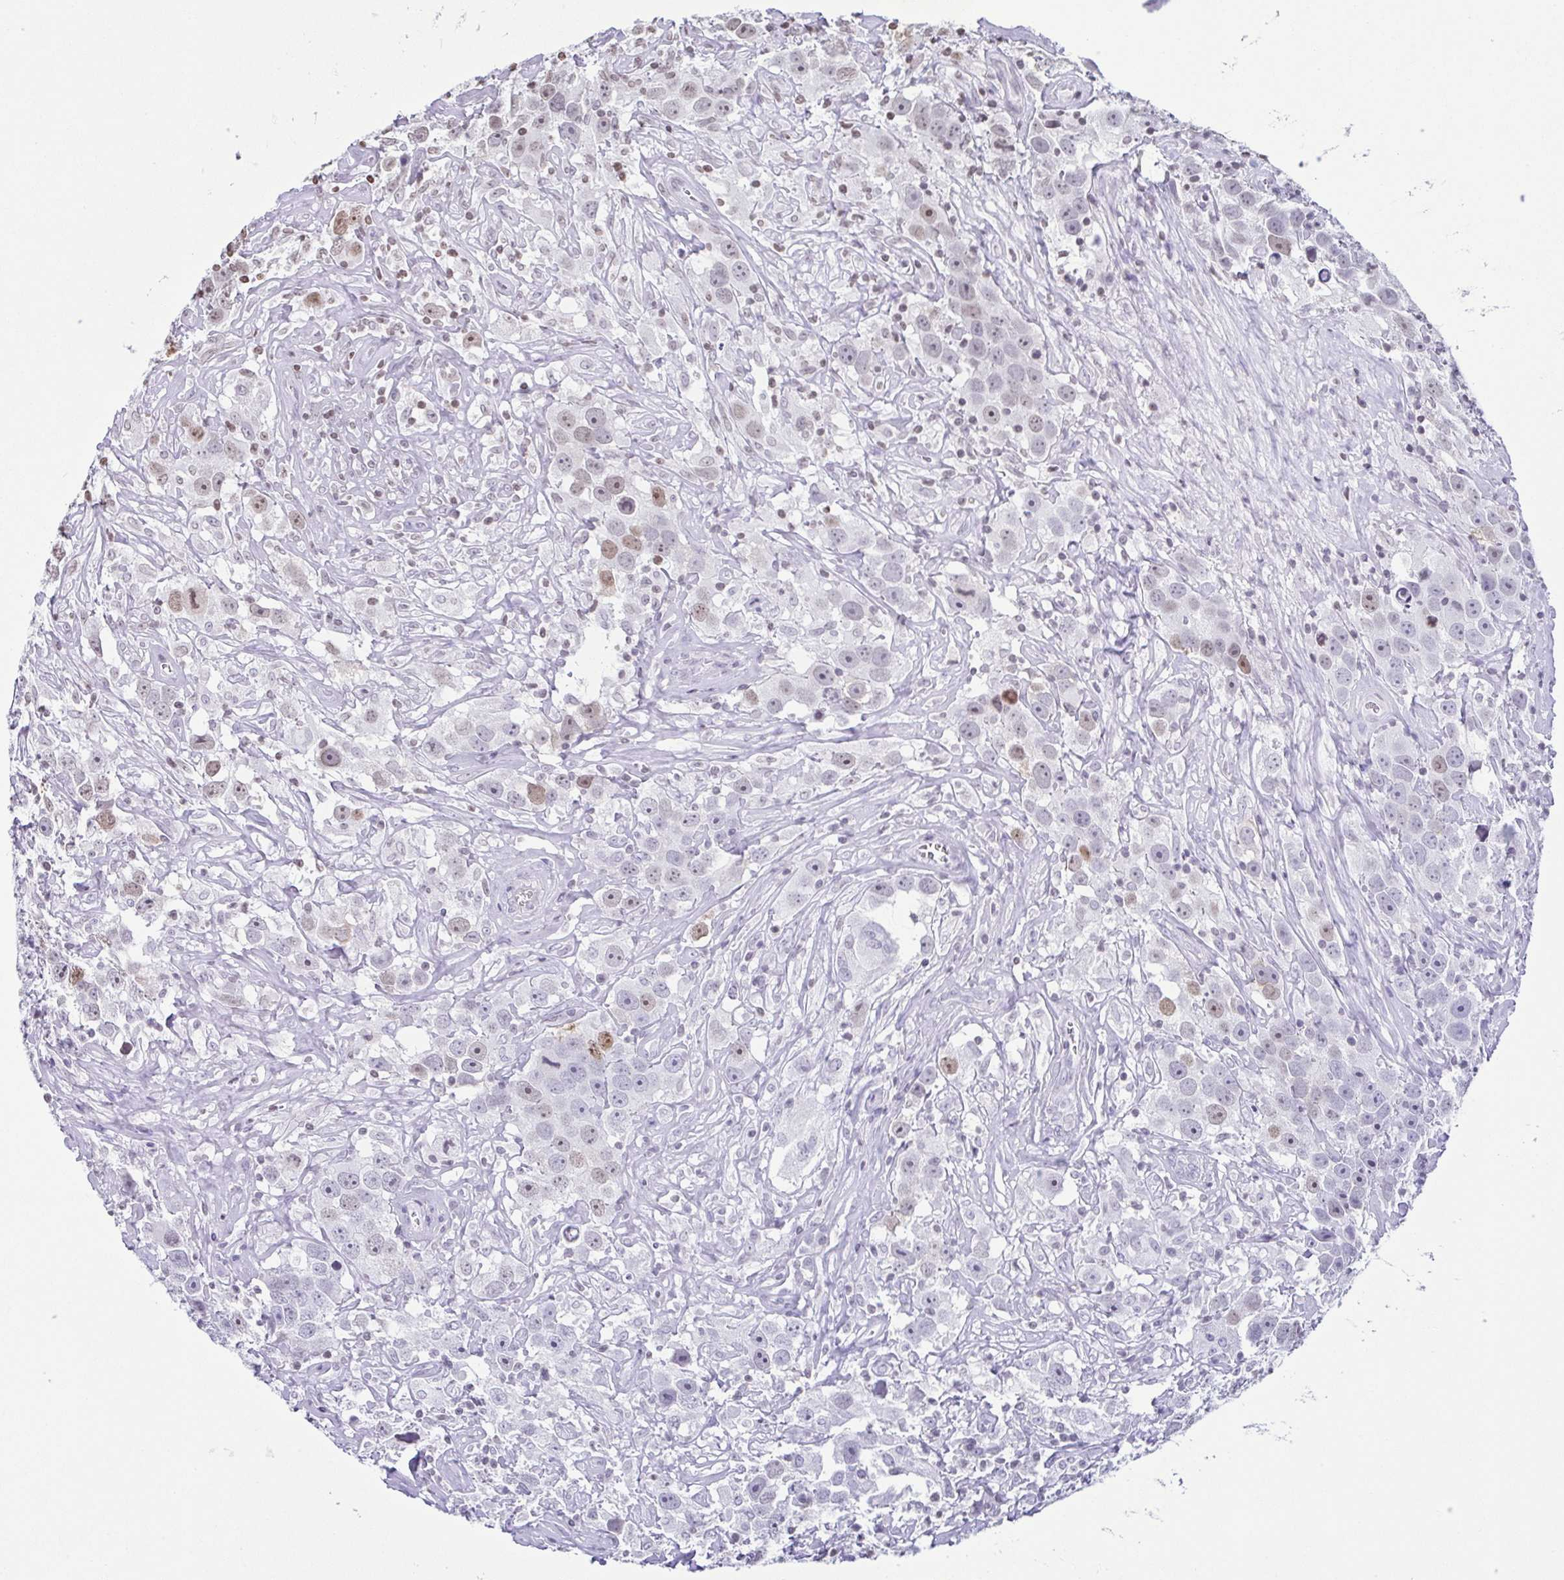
{"staining": {"intensity": "moderate", "quantity": "<25%", "location": "nuclear"}, "tissue": "testis cancer", "cell_type": "Tumor cells", "image_type": "cancer", "snomed": [{"axis": "morphology", "description": "Seminoma, NOS"}, {"axis": "topography", "description": "Testis"}], "caption": "A low amount of moderate nuclear positivity is present in about <25% of tumor cells in testis cancer tissue.", "gene": "VCY1B", "patient": {"sex": "male", "age": 49}}